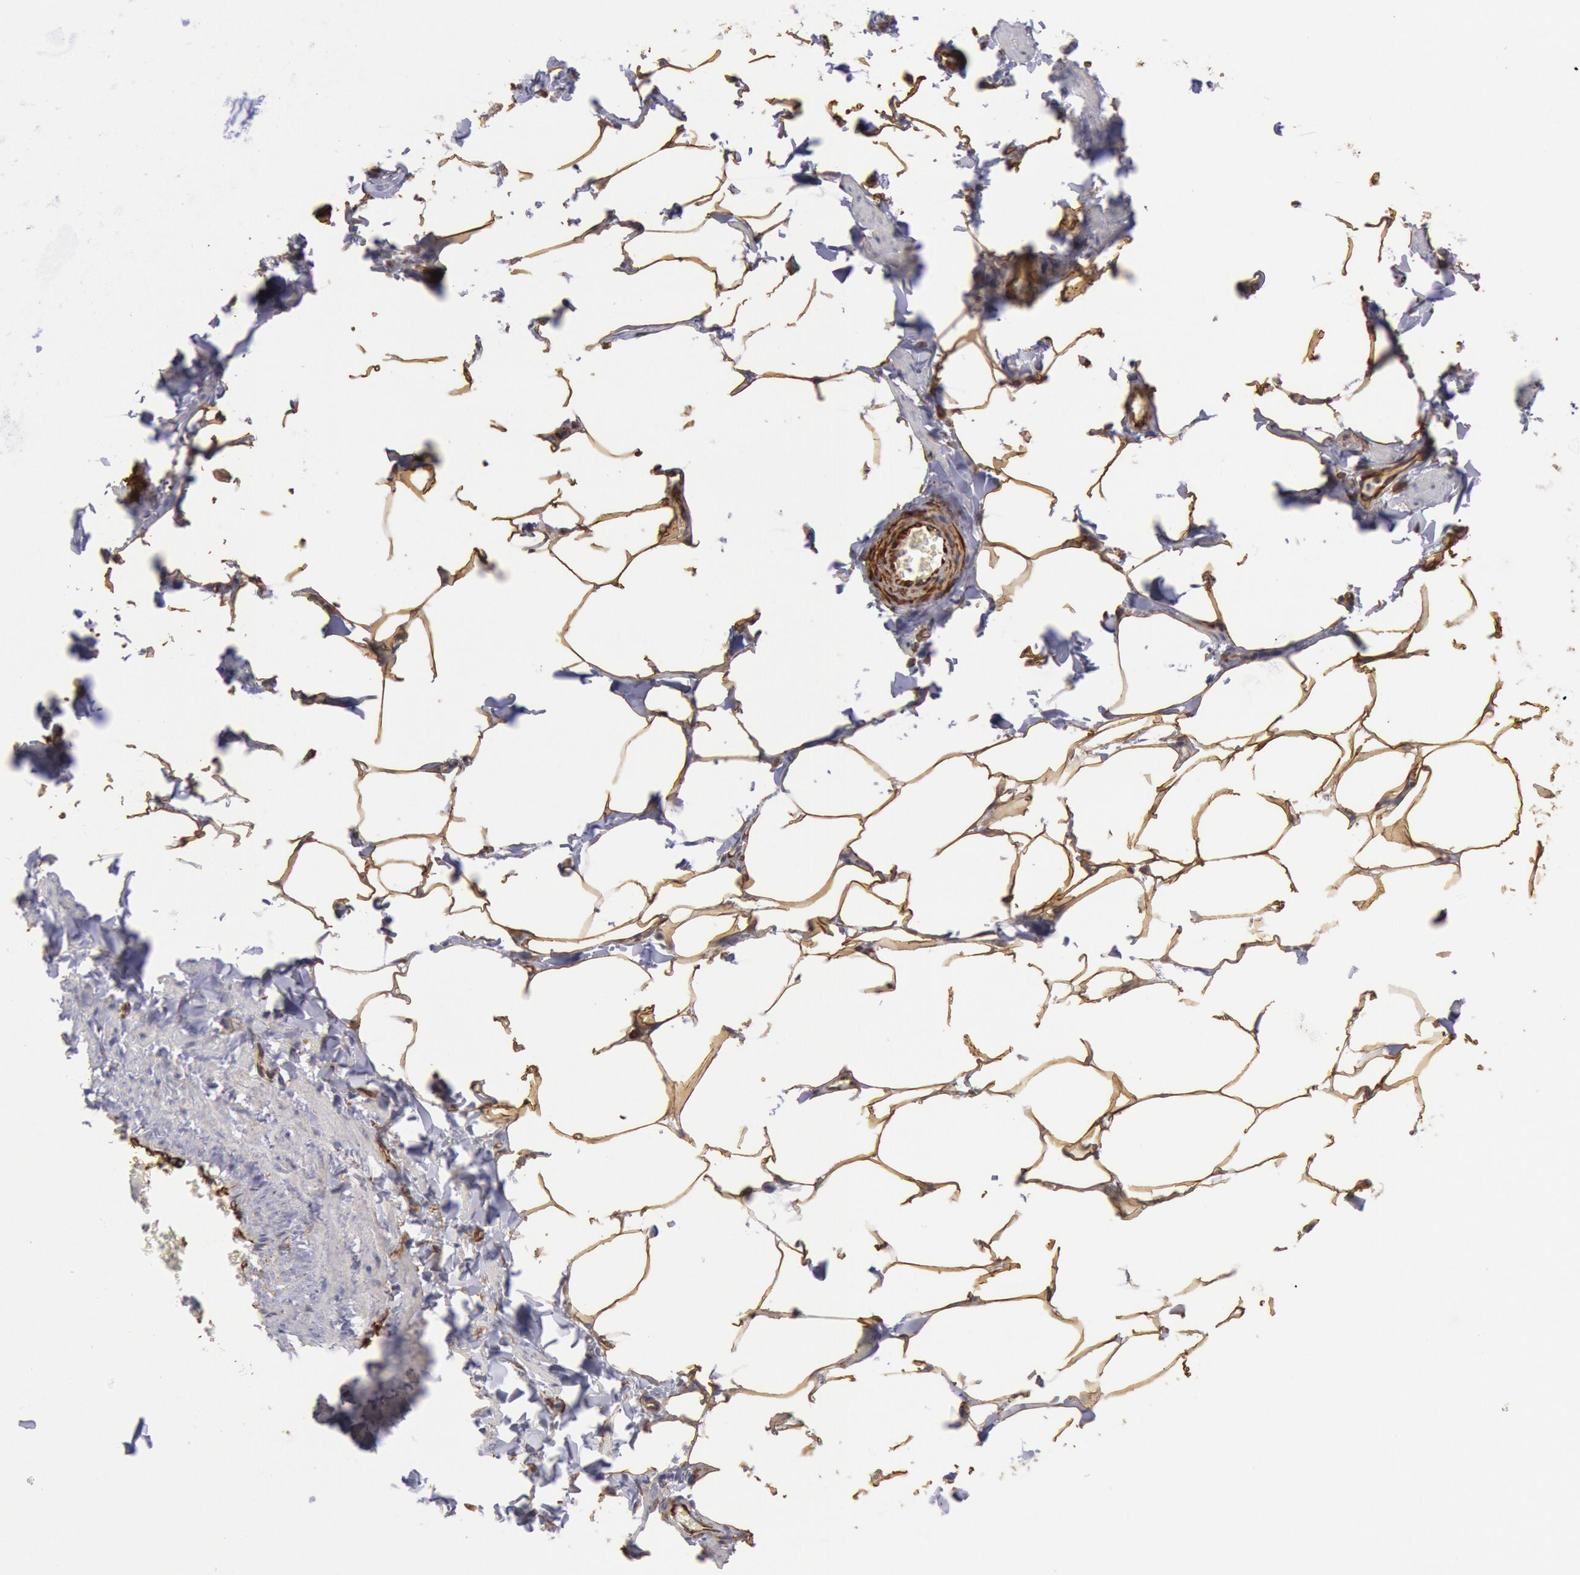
{"staining": {"intensity": "moderate", "quantity": ">75%", "location": "cytoplasmic/membranous"}, "tissue": "adipose tissue", "cell_type": "Adipocytes", "image_type": "normal", "snomed": [{"axis": "morphology", "description": "Normal tissue, NOS"}, {"axis": "topography", "description": "Vascular tissue"}], "caption": "Adipocytes demonstrate medium levels of moderate cytoplasmic/membranous positivity in approximately >75% of cells in benign human adipose tissue. (IHC, brightfield microscopy, high magnification).", "gene": "RNF139", "patient": {"sex": "male", "age": 41}}